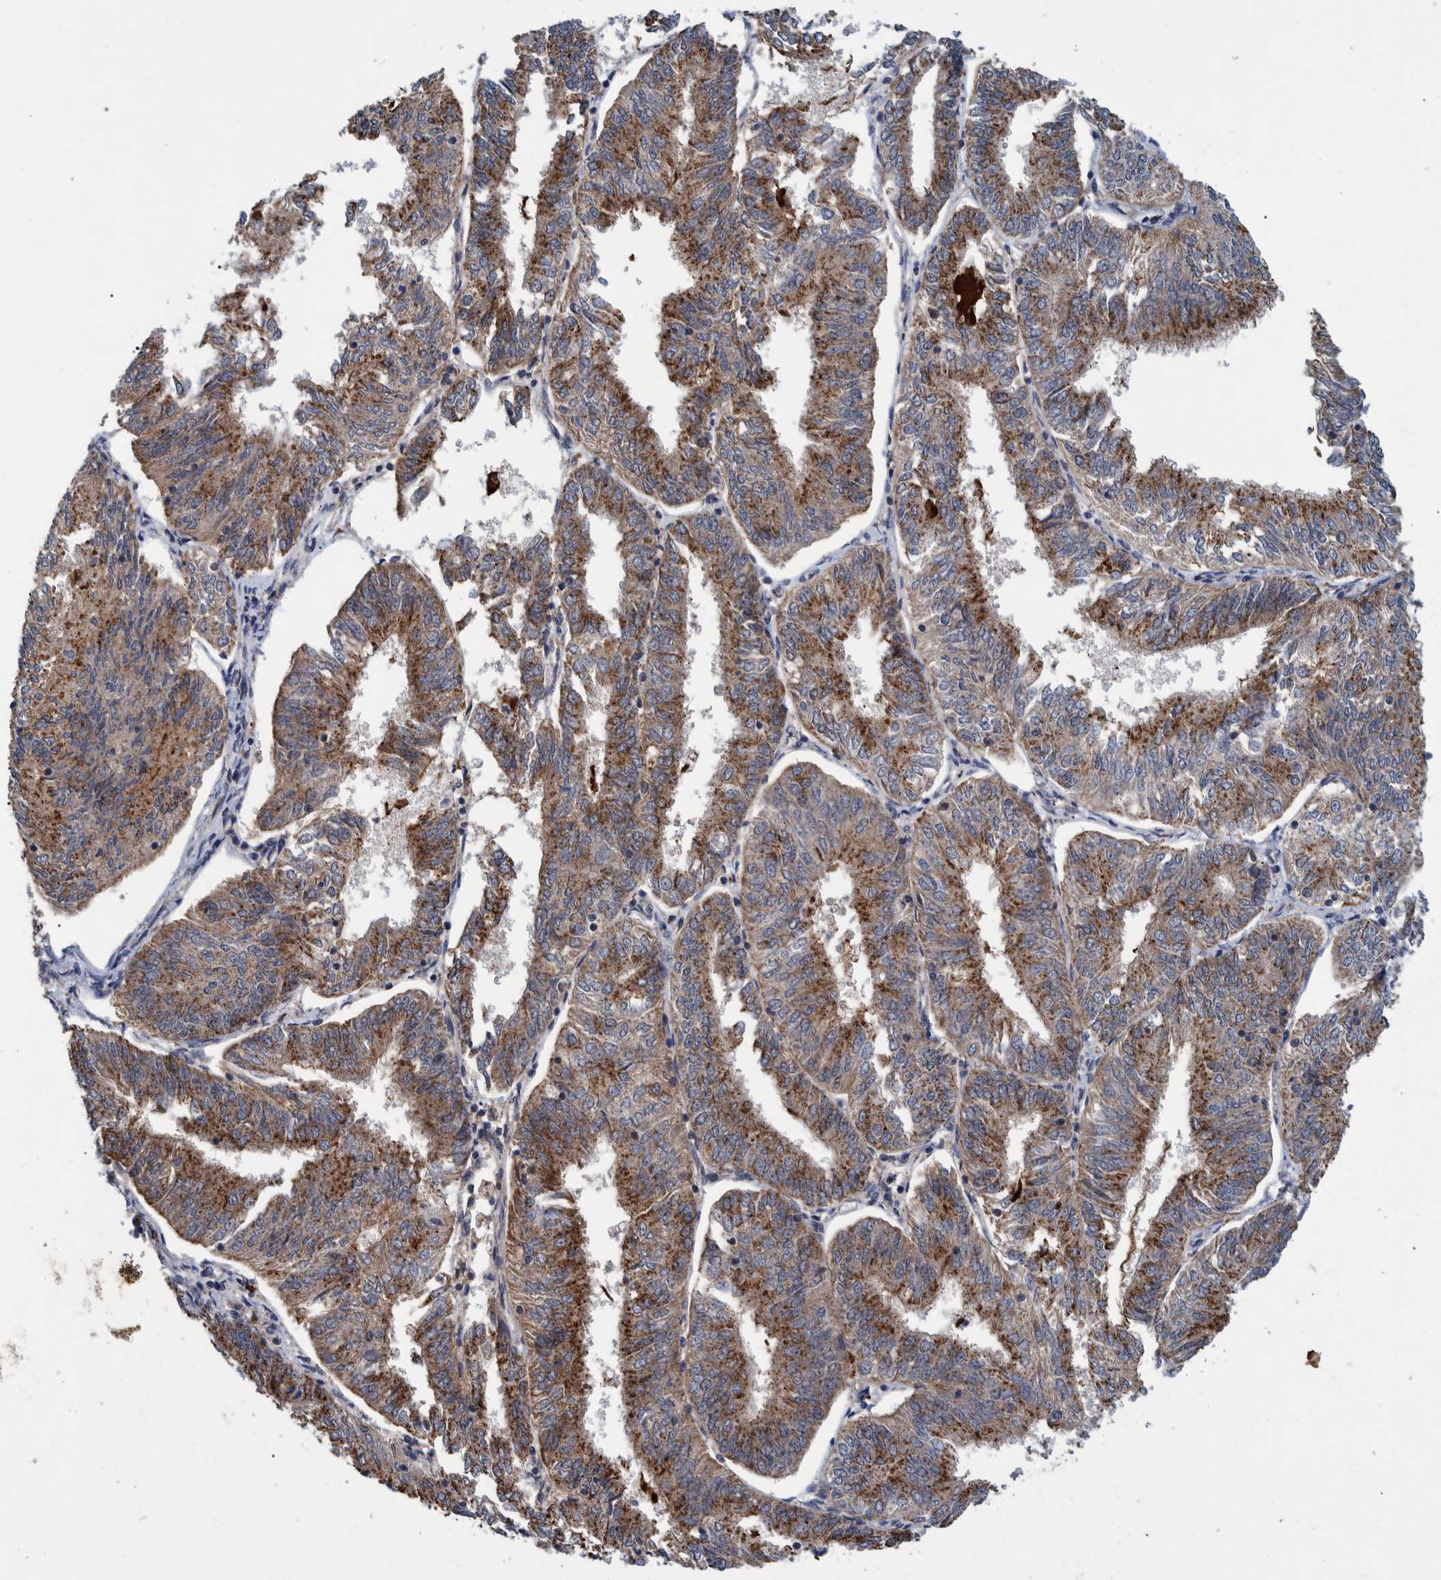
{"staining": {"intensity": "moderate", "quantity": ">75%", "location": "cytoplasmic/membranous"}, "tissue": "endometrial cancer", "cell_type": "Tumor cells", "image_type": "cancer", "snomed": [{"axis": "morphology", "description": "Adenocarcinoma, NOS"}, {"axis": "topography", "description": "Endometrium"}], "caption": "Immunohistochemical staining of adenocarcinoma (endometrial) demonstrates moderate cytoplasmic/membranous protein staining in about >75% of tumor cells.", "gene": "ITIH3", "patient": {"sex": "female", "age": 58}}